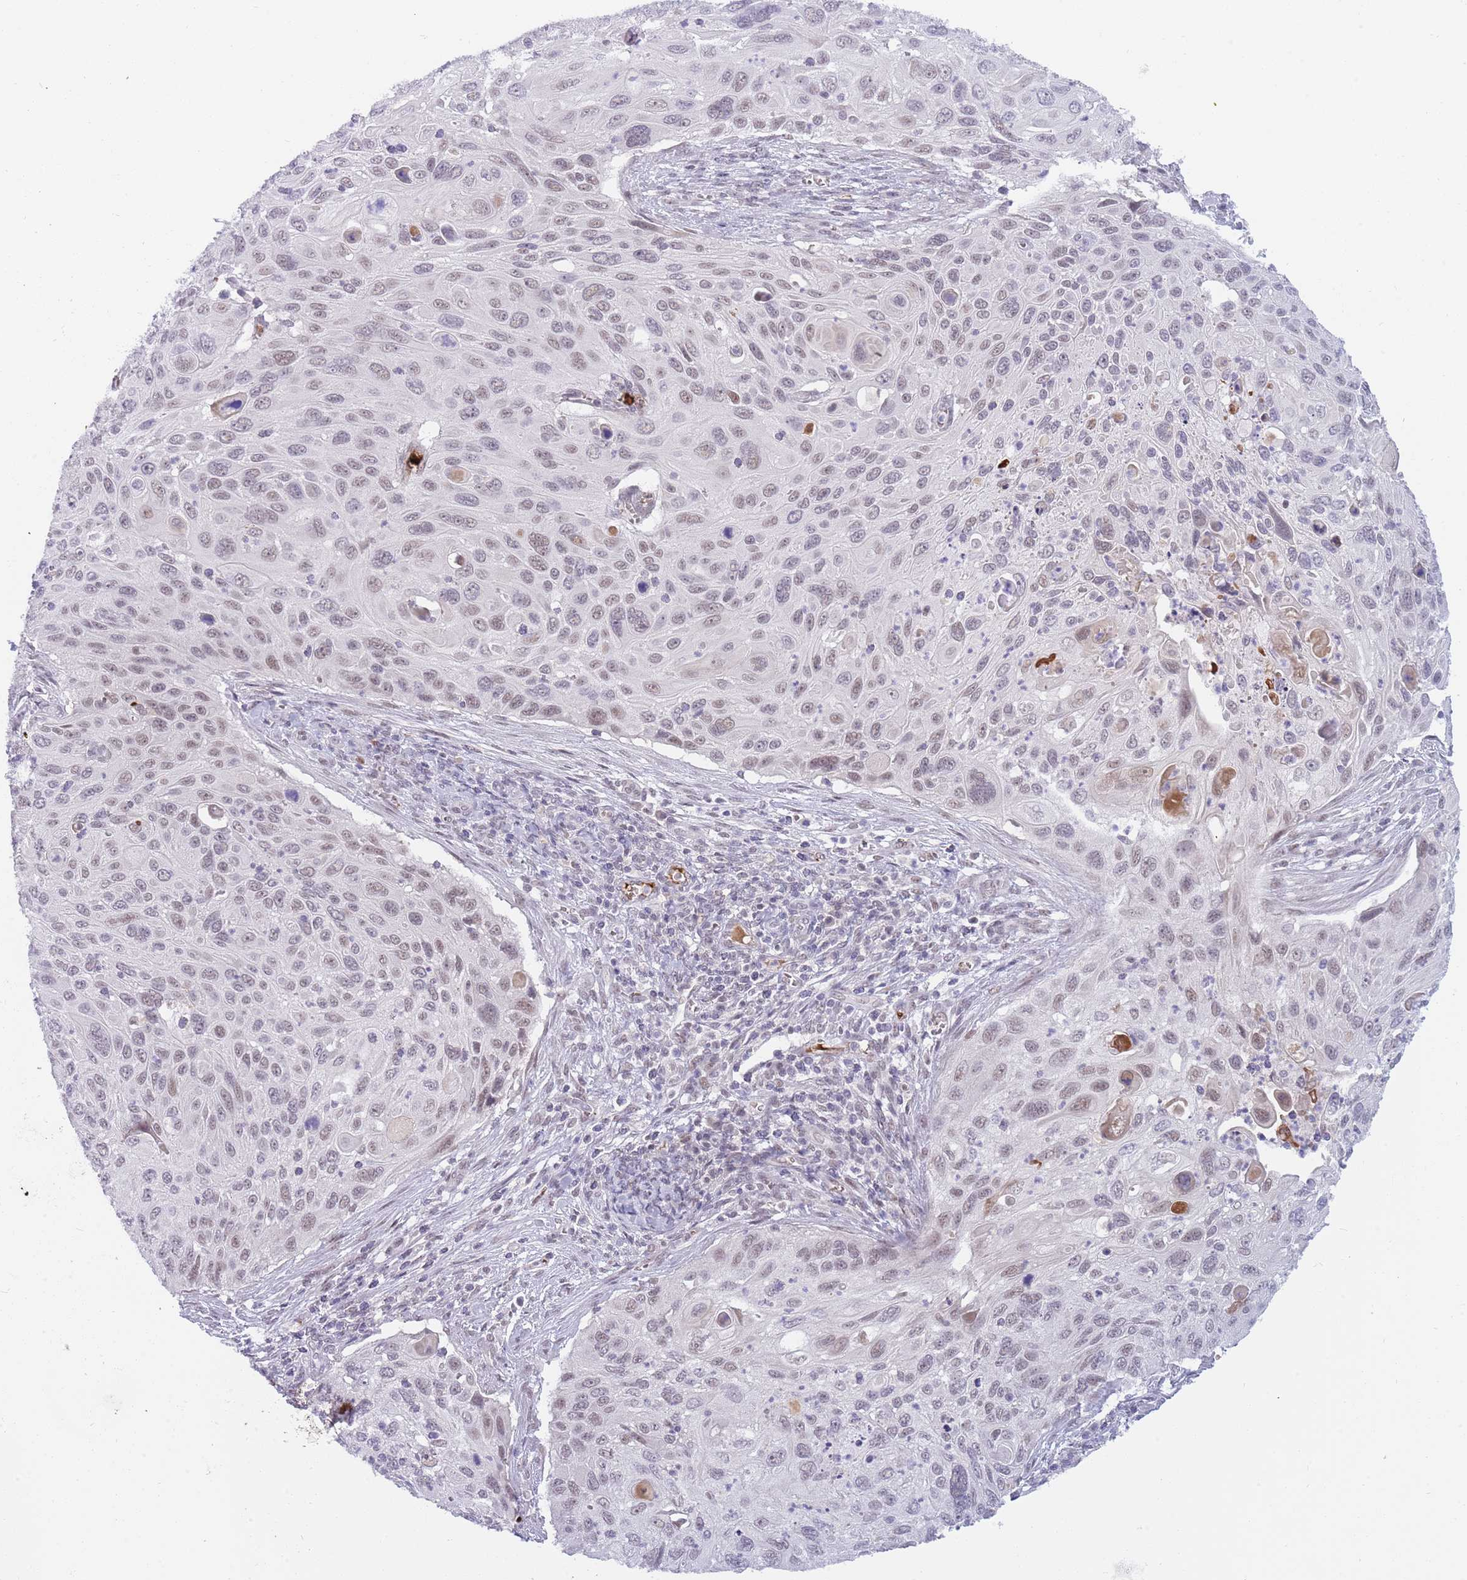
{"staining": {"intensity": "weak", "quantity": "25%-75%", "location": "nuclear"}, "tissue": "cervical cancer", "cell_type": "Tumor cells", "image_type": "cancer", "snomed": [{"axis": "morphology", "description": "Squamous cell carcinoma, NOS"}, {"axis": "topography", "description": "Cervix"}], "caption": "Brown immunohistochemical staining in human cervical cancer demonstrates weak nuclear positivity in approximately 25%-75% of tumor cells. Nuclei are stained in blue.", "gene": "LYPD6B", "patient": {"sex": "female", "age": 70}}